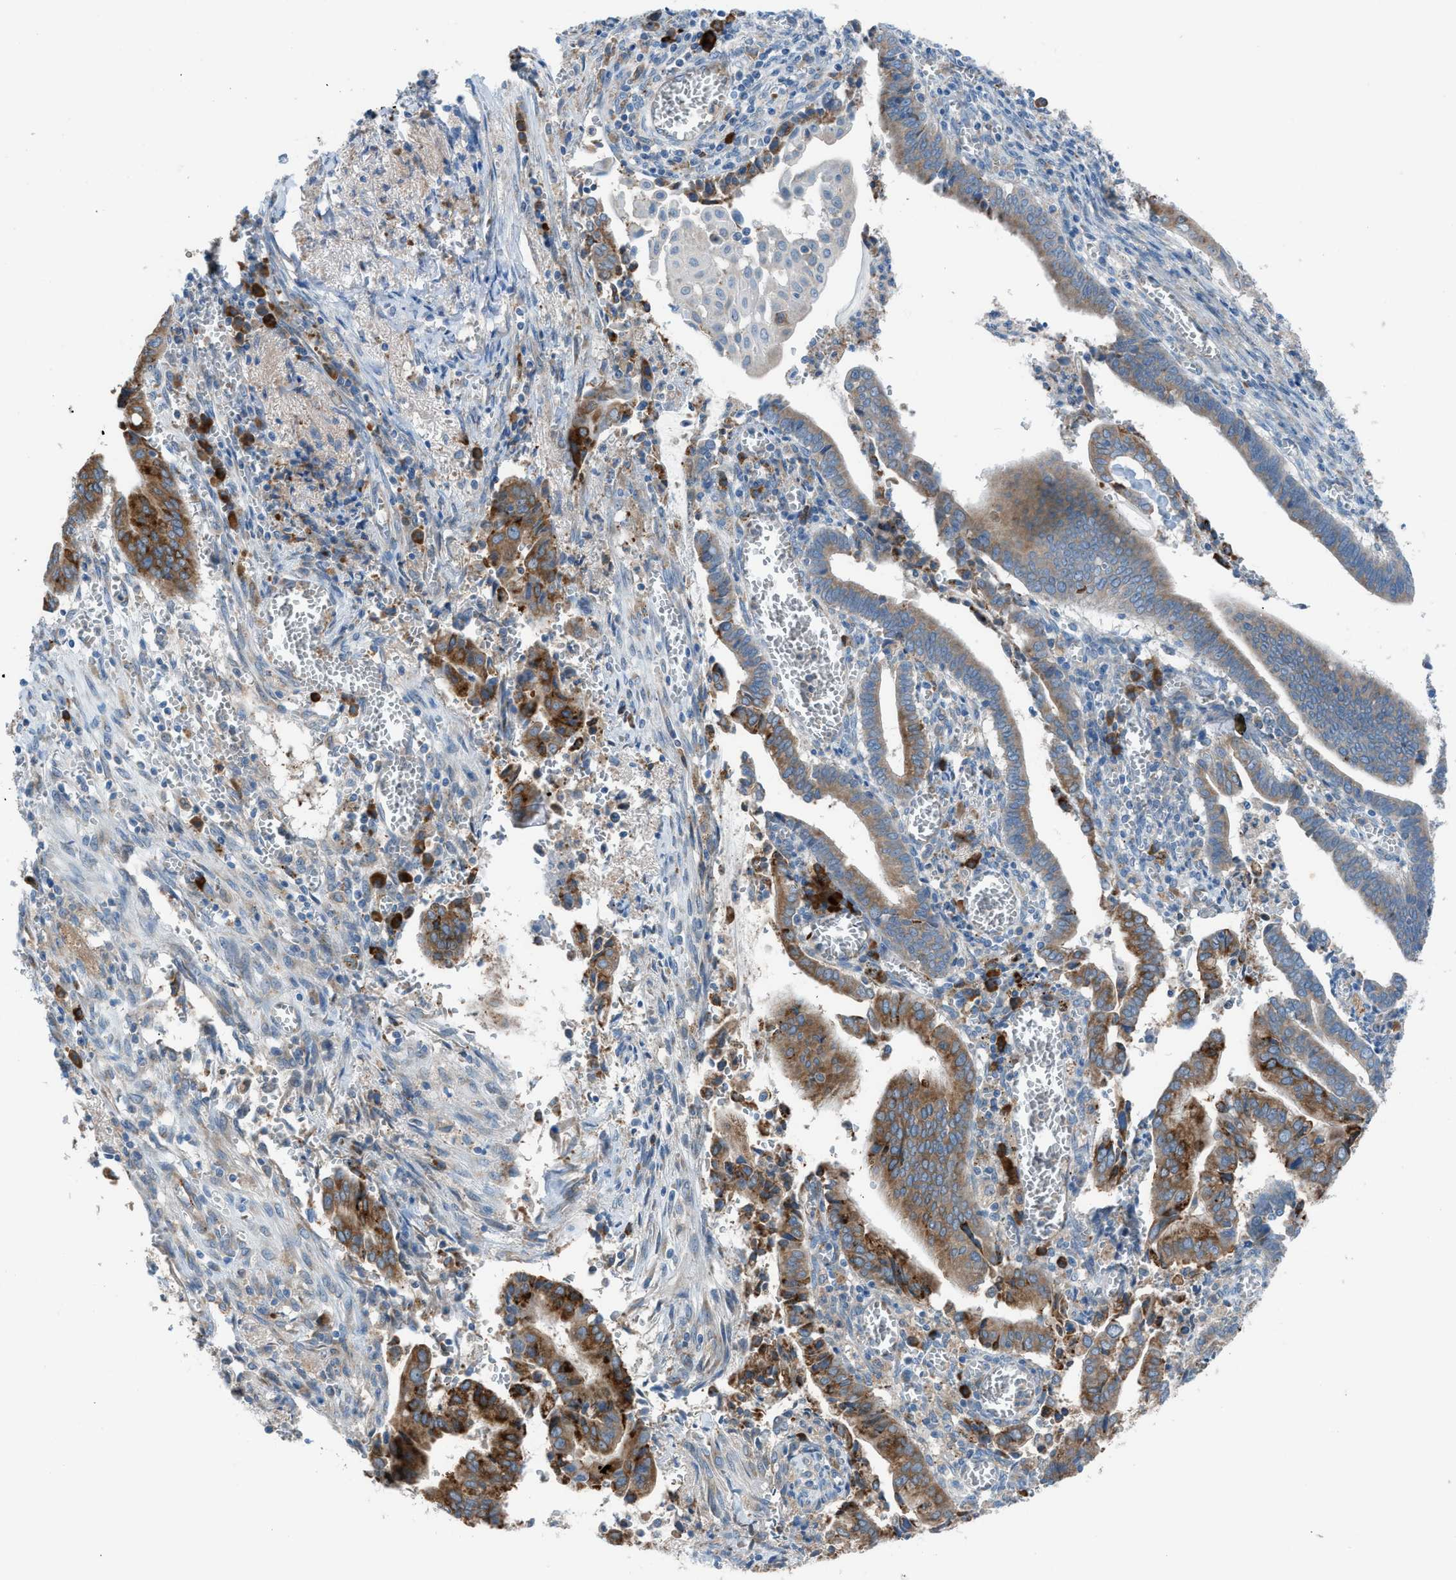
{"staining": {"intensity": "moderate", "quantity": ">75%", "location": "cytoplasmic/membranous"}, "tissue": "cervical cancer", "cell_type": "Tumor cells", "image_type": "cancer", "snomed": [{"axis": "morphology", "description": "Adenocarcinoma, NOS"}, {"axis": "topography", "description": "Cervix"}], "caption": "Immunohistochemical staining of human cervical adenocarcinoma displays medium levels of moderate cytoplasmic/membranous staining in approximately >75% of tumor cells.", "gene": "HEG1", "patient": {"sex": "female", "age": 44}}